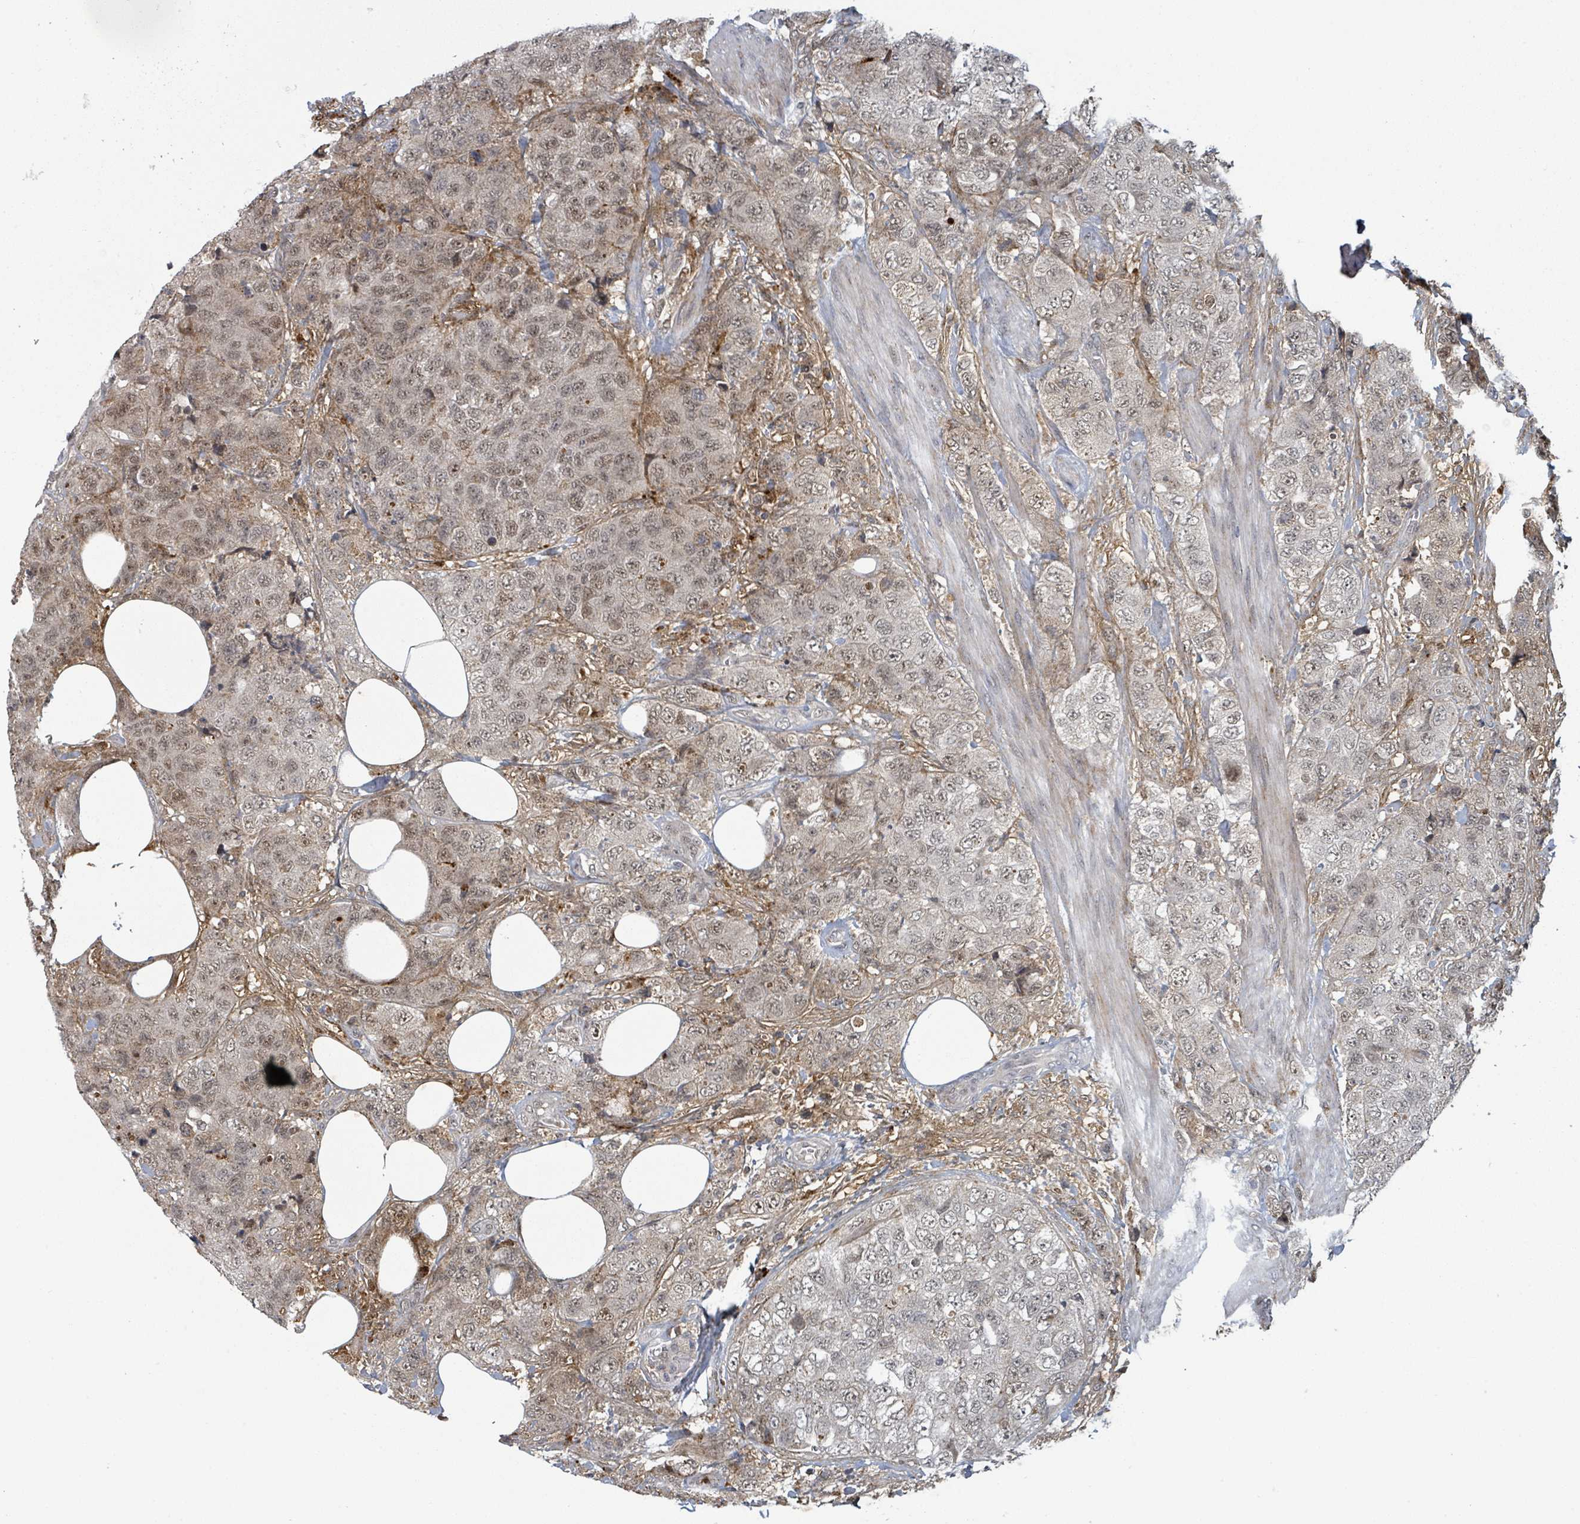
{"staining": {"intensity": "weak", "quantity": "25%-75%", "location": "cytoplasmic/membranous,nuclear"}, "tissue": "urothelial cancer", "cell_type": "Tumor cells", "image_type": "cancer", "snomed": [{"axis": "morphology", "description": "Urothelial carcinoma, High grade"}, {"axis": "topography", "description": "Urinary bladder"}], "caption": "Brown immunohistochemical staining in urothelial cancer reveals weak cytoplasmic/membranous and nuclear staining in about 25%-75% of tumor cells.", "gene": "GTF3C1", "patient": {"sex": "female", "age": 78}}